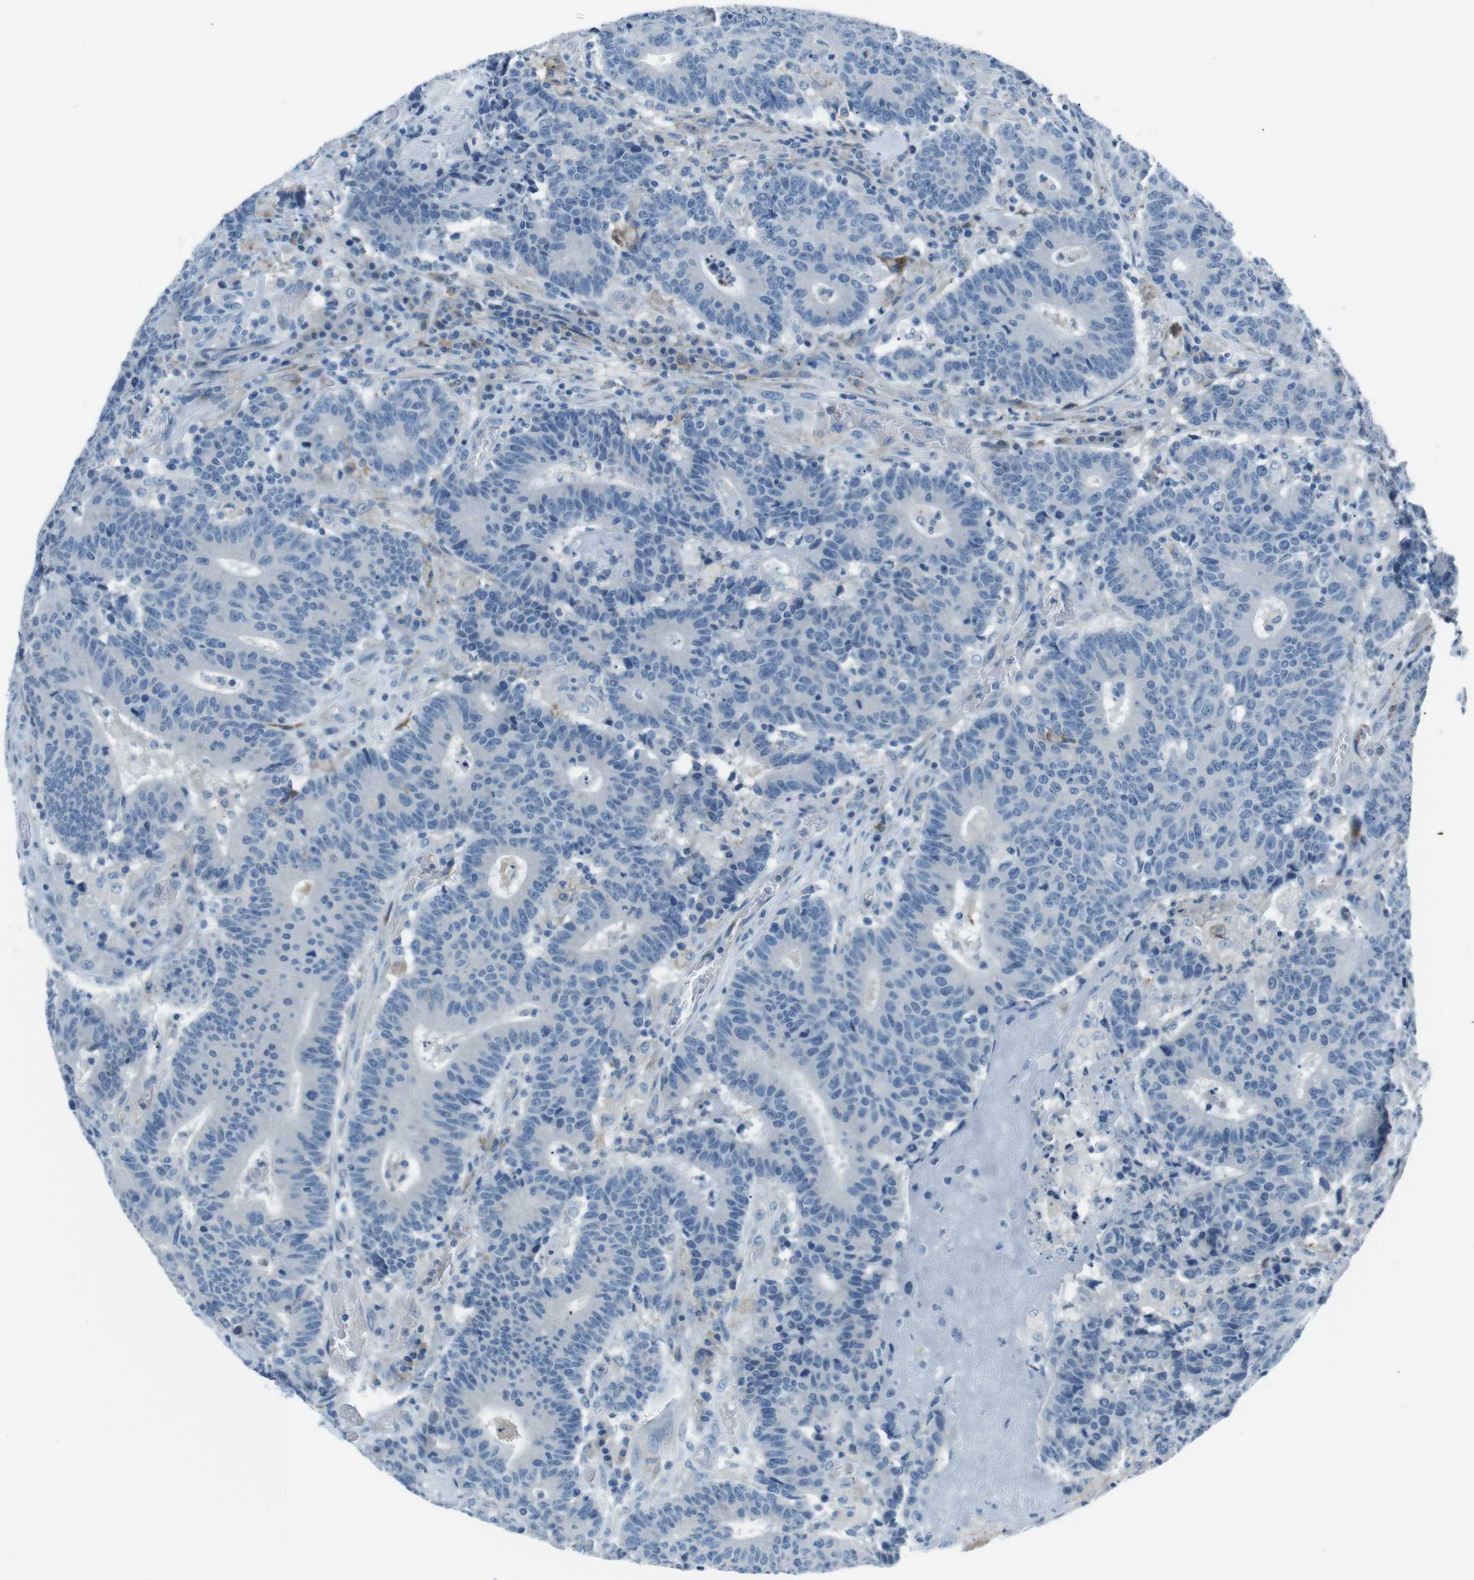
{"staining": {"intensity": "negative", "quantity": "none", "location": "none"}, "tissue": "colorectal cancer", "cell_type": "Tumor cells", "image_type": "cancer", "snomed": [{"axis": "morphology", "description": "Normal tissue, NOS"}, {"axis": "morphology", "description": "Adenocarcinoma, NOS"}, {"axis": "topography", "description": "Colon"}], "caption": "Tumor cells are negative for protein expression in human adenocarcinoma (colorectal).", "gene": "CSF2RA", "patient": {"sex": "female", "age": 75}}